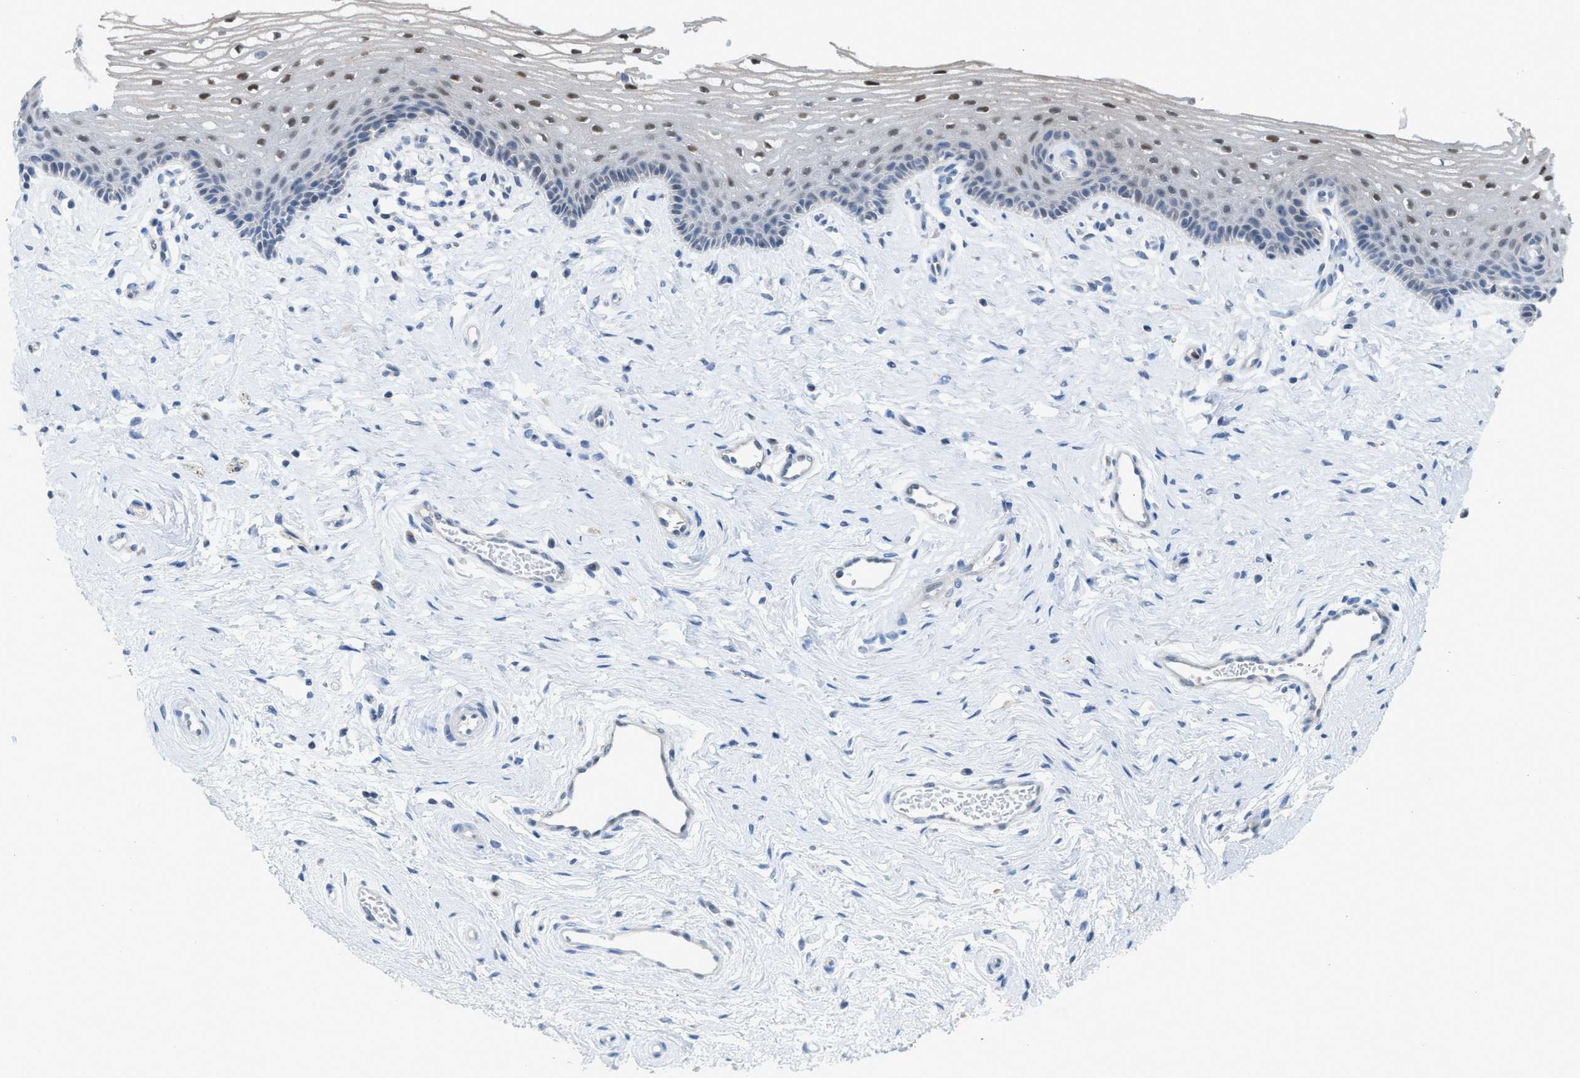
{"staining": {"intensity": "weak", "quantity": "25%-75%", "location": "nuclear"}, "tissue": "vagina", "cell_type": "Squamous epithelial cells", "image_type": "normal", "snomed": [{"axis": "morphology", "description": "Normal tissue, NOS"}, {"axis": "topography", "description": "Vagina"}], "caption": "A brown stain labels weak nuclear staining of a protein in squamous epithelial cells of unremarkable human vagina. Using DAB (3,3'-diaminobenzidine) (brown) and hematoxylin (blue) stains, captured at high magnification using brightfield microscopy.", "gene": "PPM1D", "patient": {"sex": "female", "age": 46}}